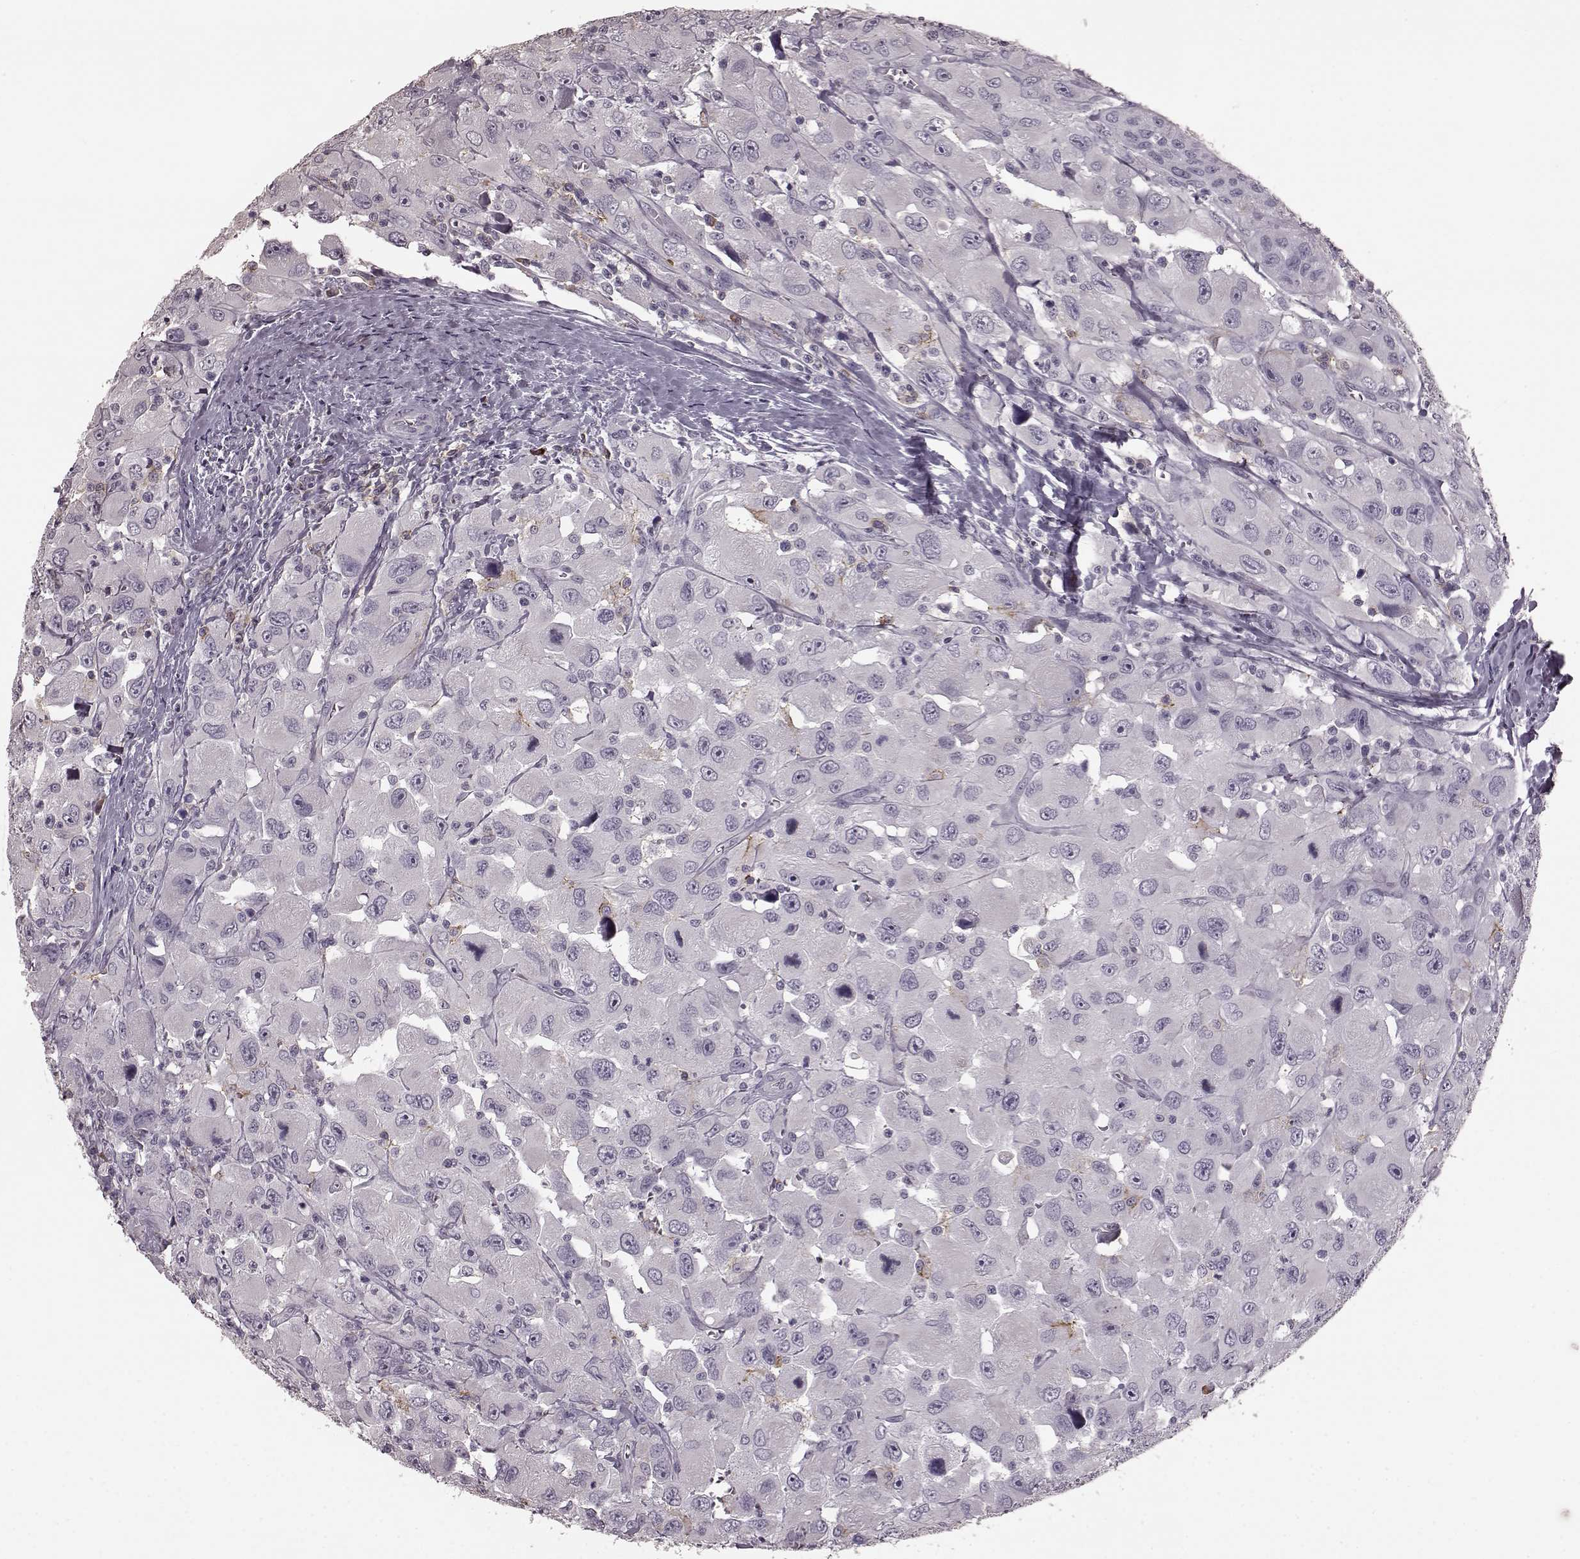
{"staining": {"intensity": "negative", "quantity": "none", "location": "none"}, "tissue": "head and neck cancer", "cell_type": "Tumor cells", "image_type": "cancer", "snomed": [{"axis": "morphology", "description": "Squamous cell carcinoma, NOS"}, {"axis": "morphology", "description": "Squamous cell carcinoma, metastatic, NOS"}, {"axis": "topography", "description": "Oral tissue"}, {"axis": "topography", "description": "Head-Neck"}], "caption": "This is an immunohistochemistry (IHC) micrograph of metastatic squamous cell carcinoma (head and neck). There is no positivity in tumor cells.", "gene": "CD28", "patient": {"sex": "female", "age": 85}}